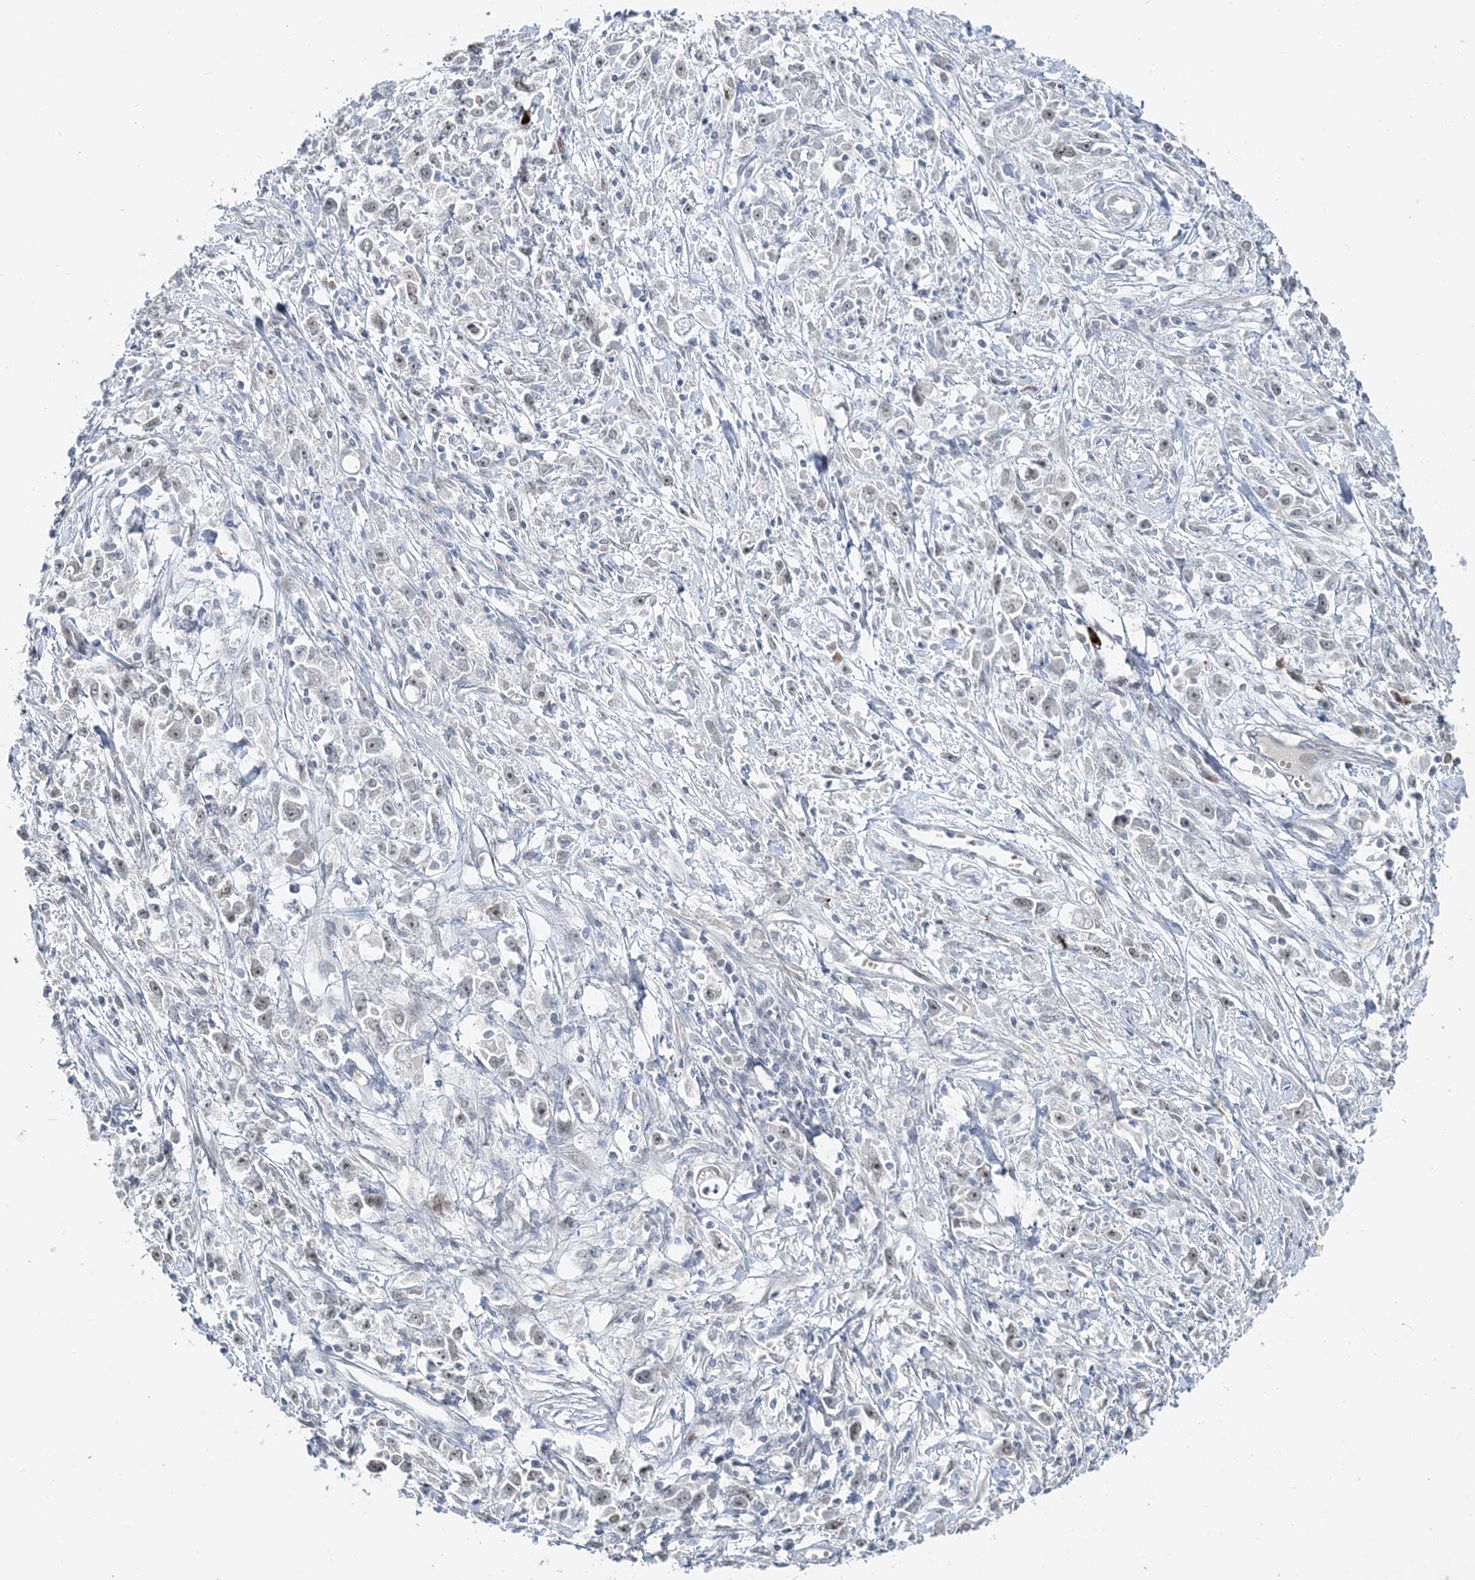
{"staining": {"intensity": "negative", "quantity": "none", "location": "none"}, "tissue": "stomach cancer", "cell_type": "Tumor cells", "image_type": "cancer", "snomed": [{"axis": "morphology", "description": "Adenocarcinoma, NOS"}, {"axis": "topography", "description": "Stomach"}], "caption": "Immunohistochemistry (IHC) photomicrograph of stomach adenocarcinoma stained for a protein (brown), which demonstrates no staining in tumor cells.", "gene": "LEXM", "patient": {"sex": "female", "age": 59}}